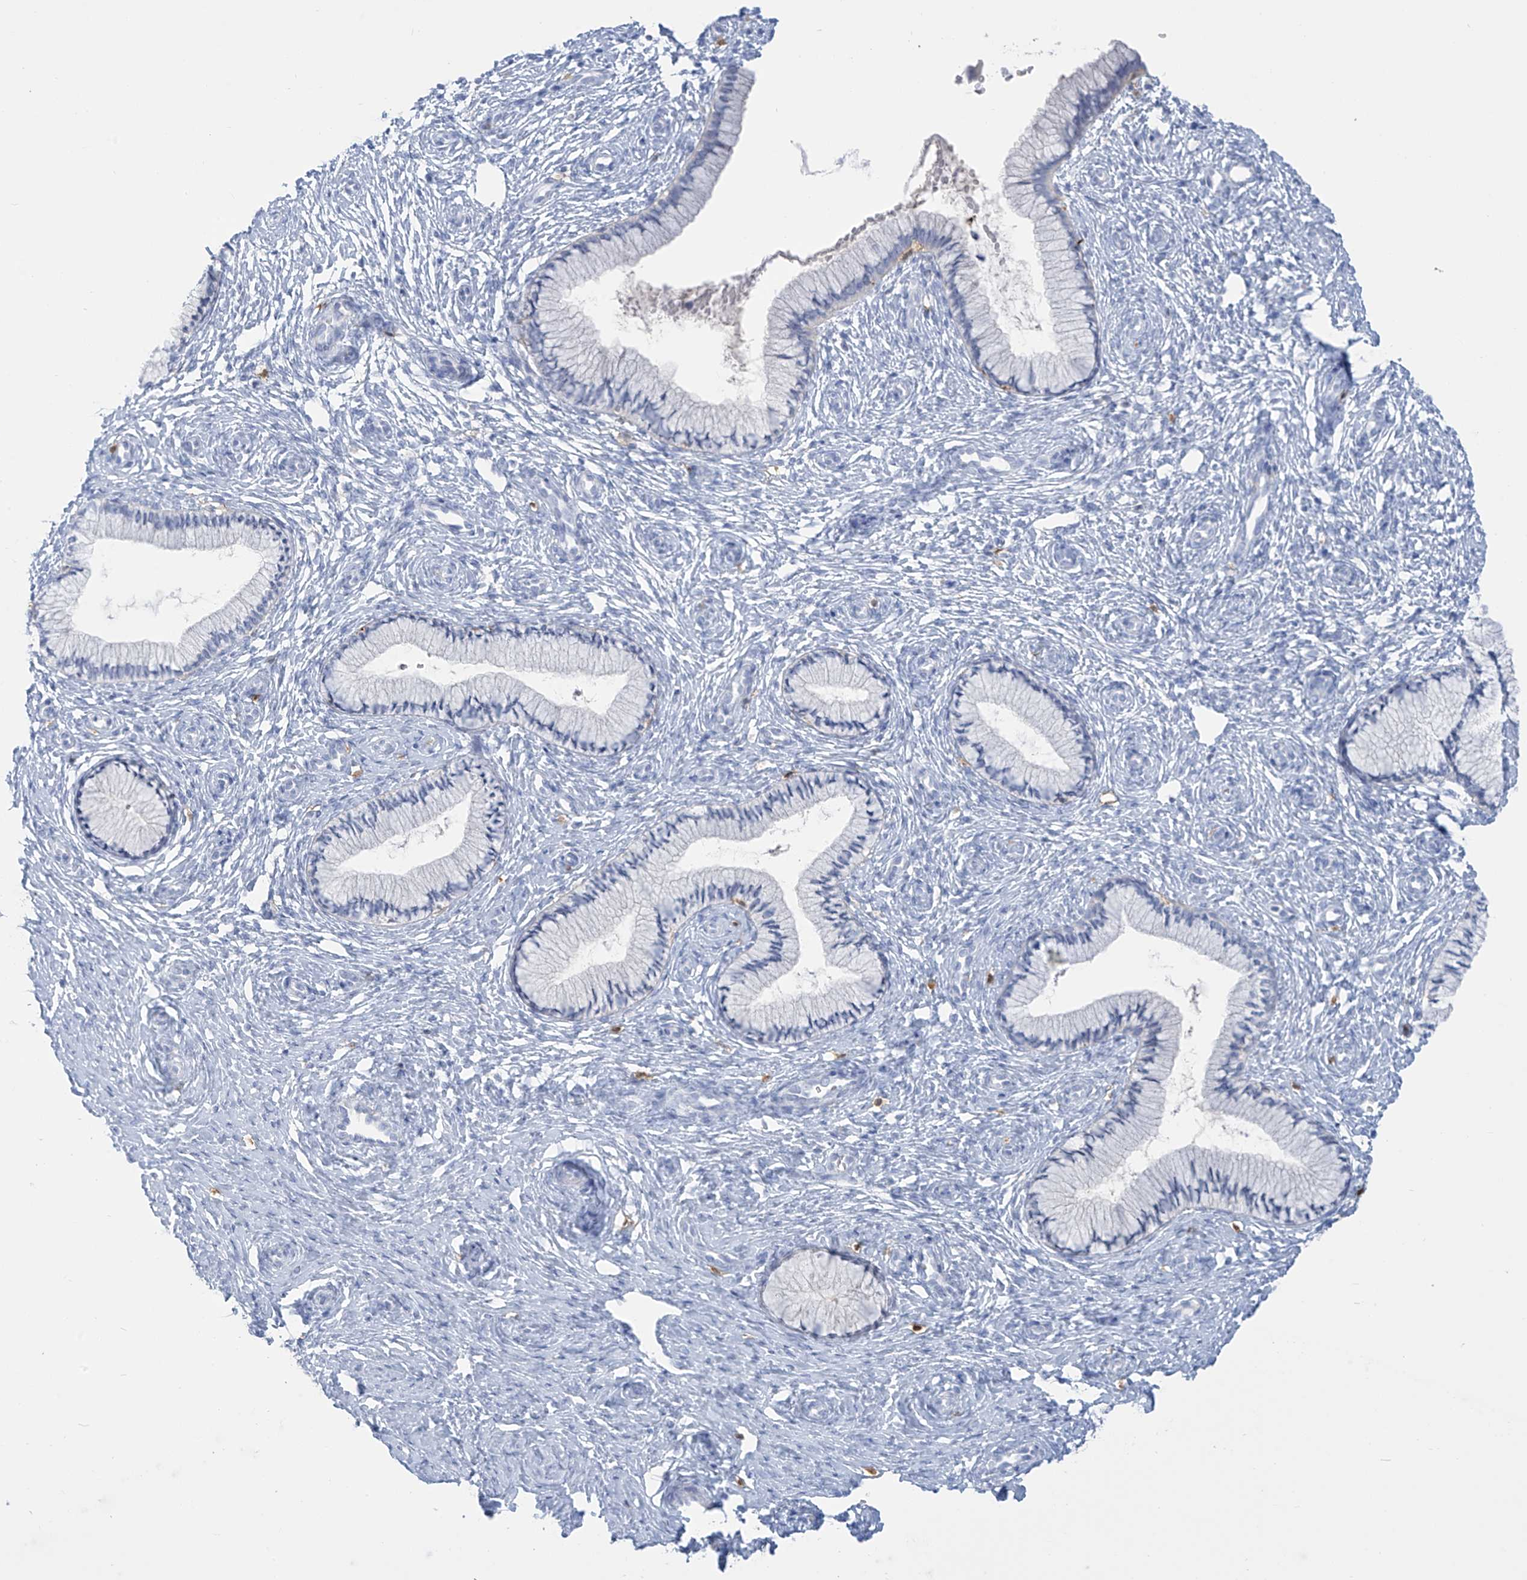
{"staining": {"intensity": "negative", "quantity": "none", "location": "none"}, "tissue": "cervix", "cell_type": "Glandular cells", "image_type": "normal", "snomed": [{"axis": "morphology", "description": "Normal tissue, NOS"}, {"axis": "topography", "description": "Cervix"}], "caption": "This is an IHC image of benign cervix. There is no staining in glandular cells.", "gene": "TRMT2B", "patient": {"sex": "female", "age": 27}}